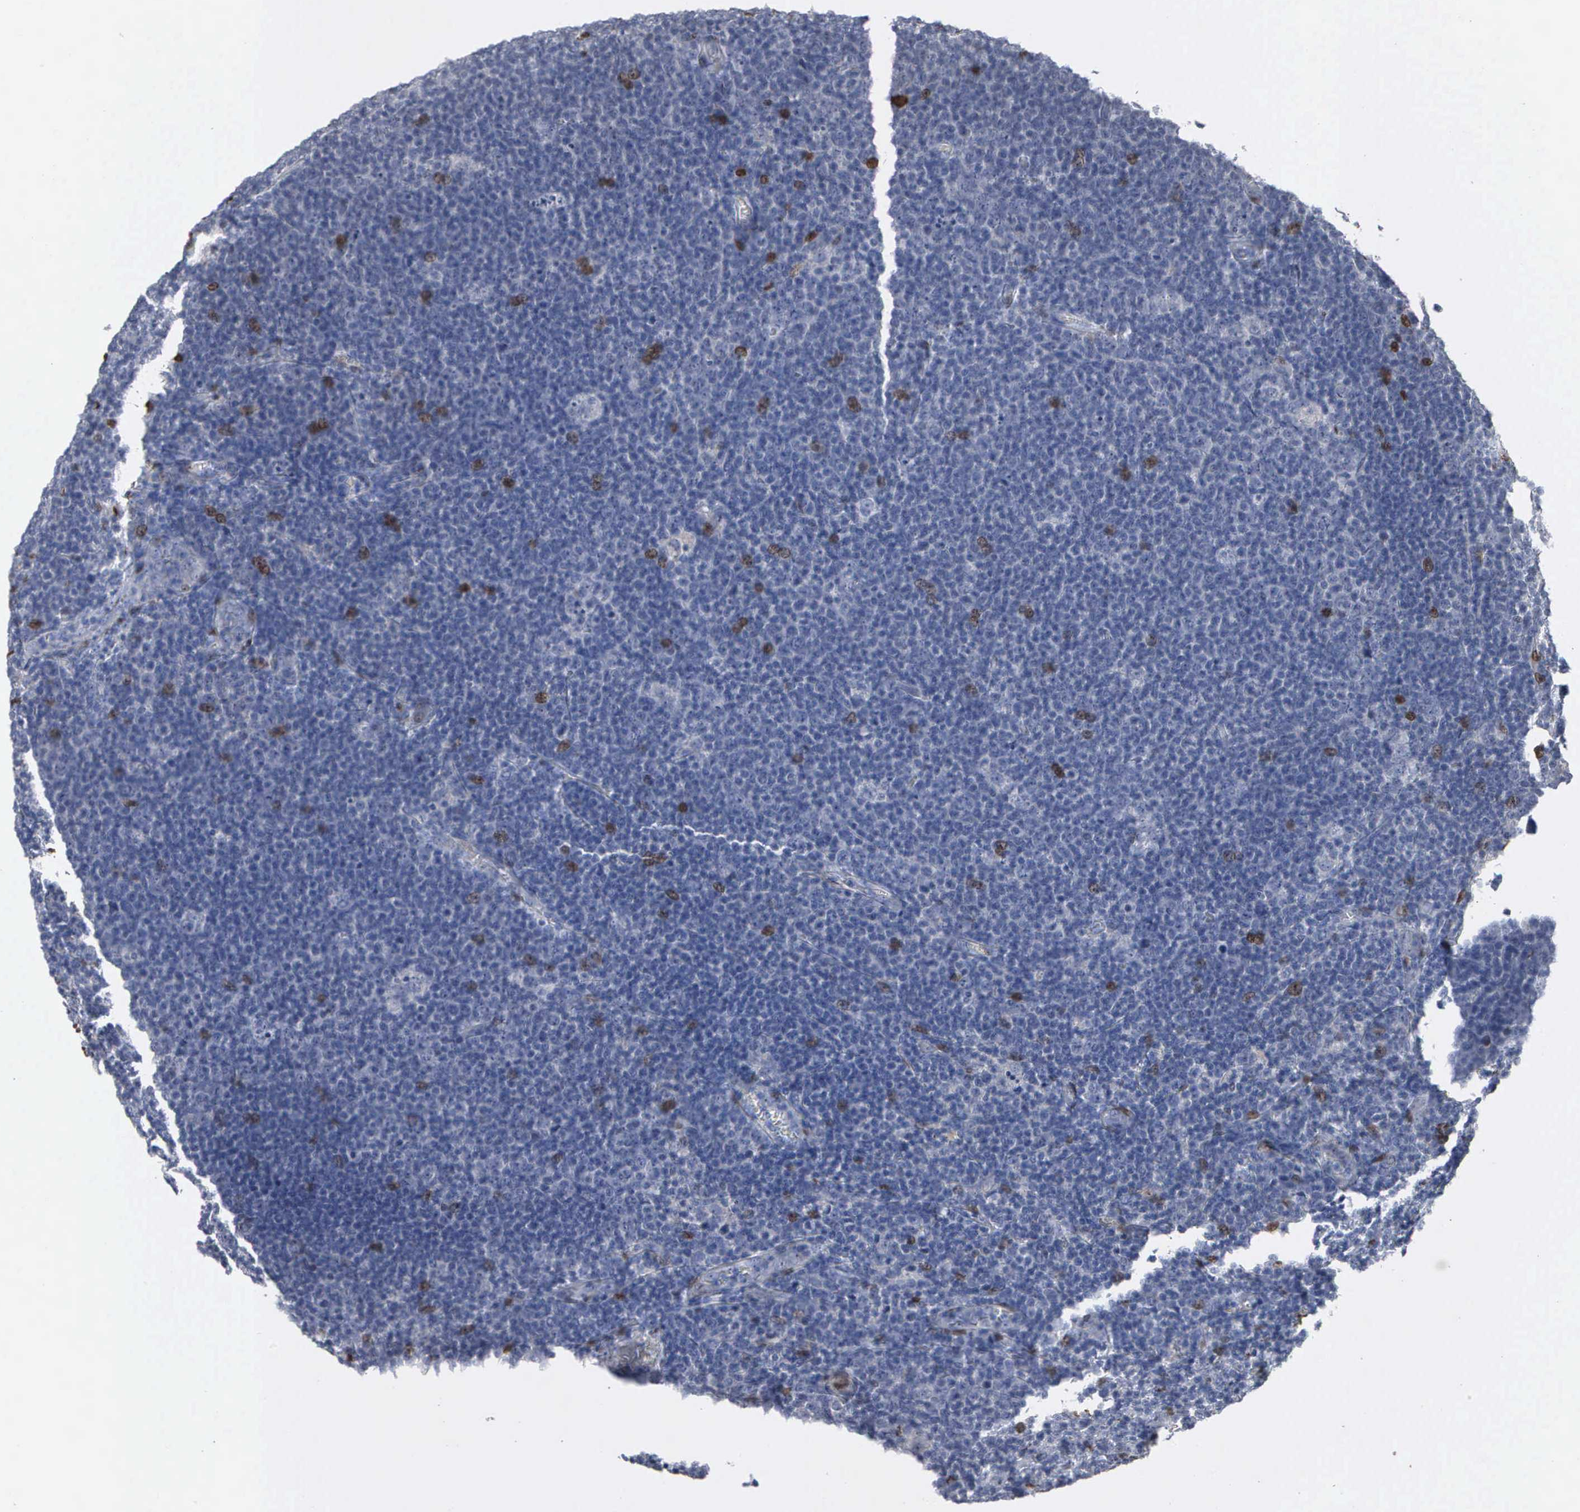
{"staining": {"intensity": "negative", "quantity": "none", "location": "none"}, "tissue": "lymphoma", "cell_type": "Tumor cells", "image_type": "cancer", "snomed": [{"axis": "morphology", "description": "Malignant lymphoma, non-Hodgkin's type, Low grade"}, {"axis": "topography", "description": "Lymph node"}], "caption": "Malignant lymphoma, non-Hodgkin's type (low-grade) stained for a protein using immunohistochemistry reveals no expression tumor cells.", "gene": "FGF2", "patient": {"sex": "male", "age": 74}}